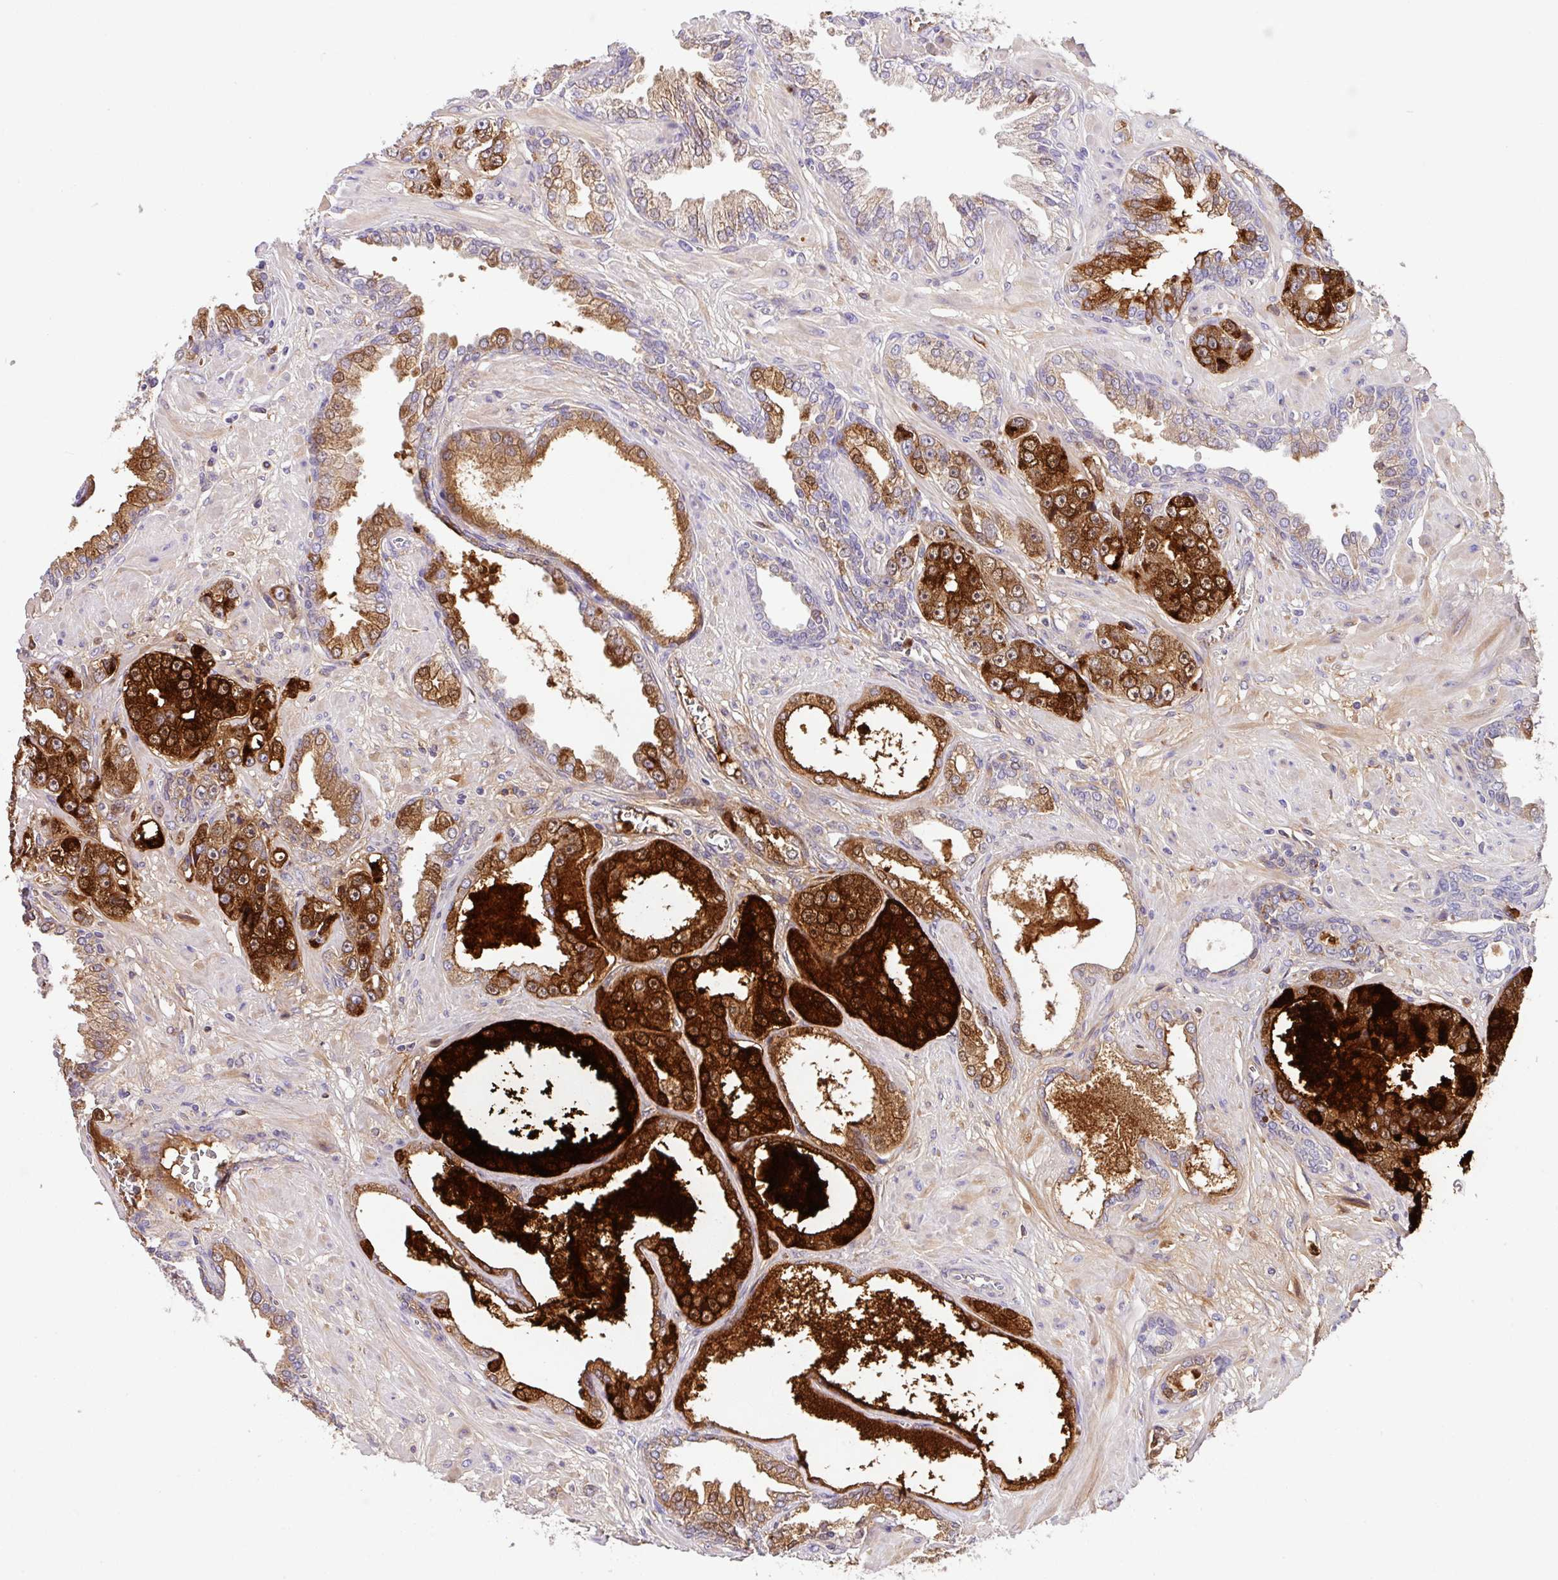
{"staining": {"intensity": "strong", "quantity": ">75%", "location": "cytoplasmic/membranous"}, "tissue": "prostate cancer", "cell_type": "Tumor cells", "image_type": "cancer", "snomed": [{"axis": "morphology", "description": "Adenocarcinoma, High grade"}, {"axis": "topography", "description": "Prostate"}], "caption": "This micrograph reveals prostate cancer (high-grade adenocarcinoma) stained with immunohistochemistry to label a protein in brown. The cytoplasmic/membranous of tumor cells show strong positivity for the protein. Nuclei are counter-stained blue.", "gene": "CRISP3", "patient": {"sex": "male", "age": 71}}